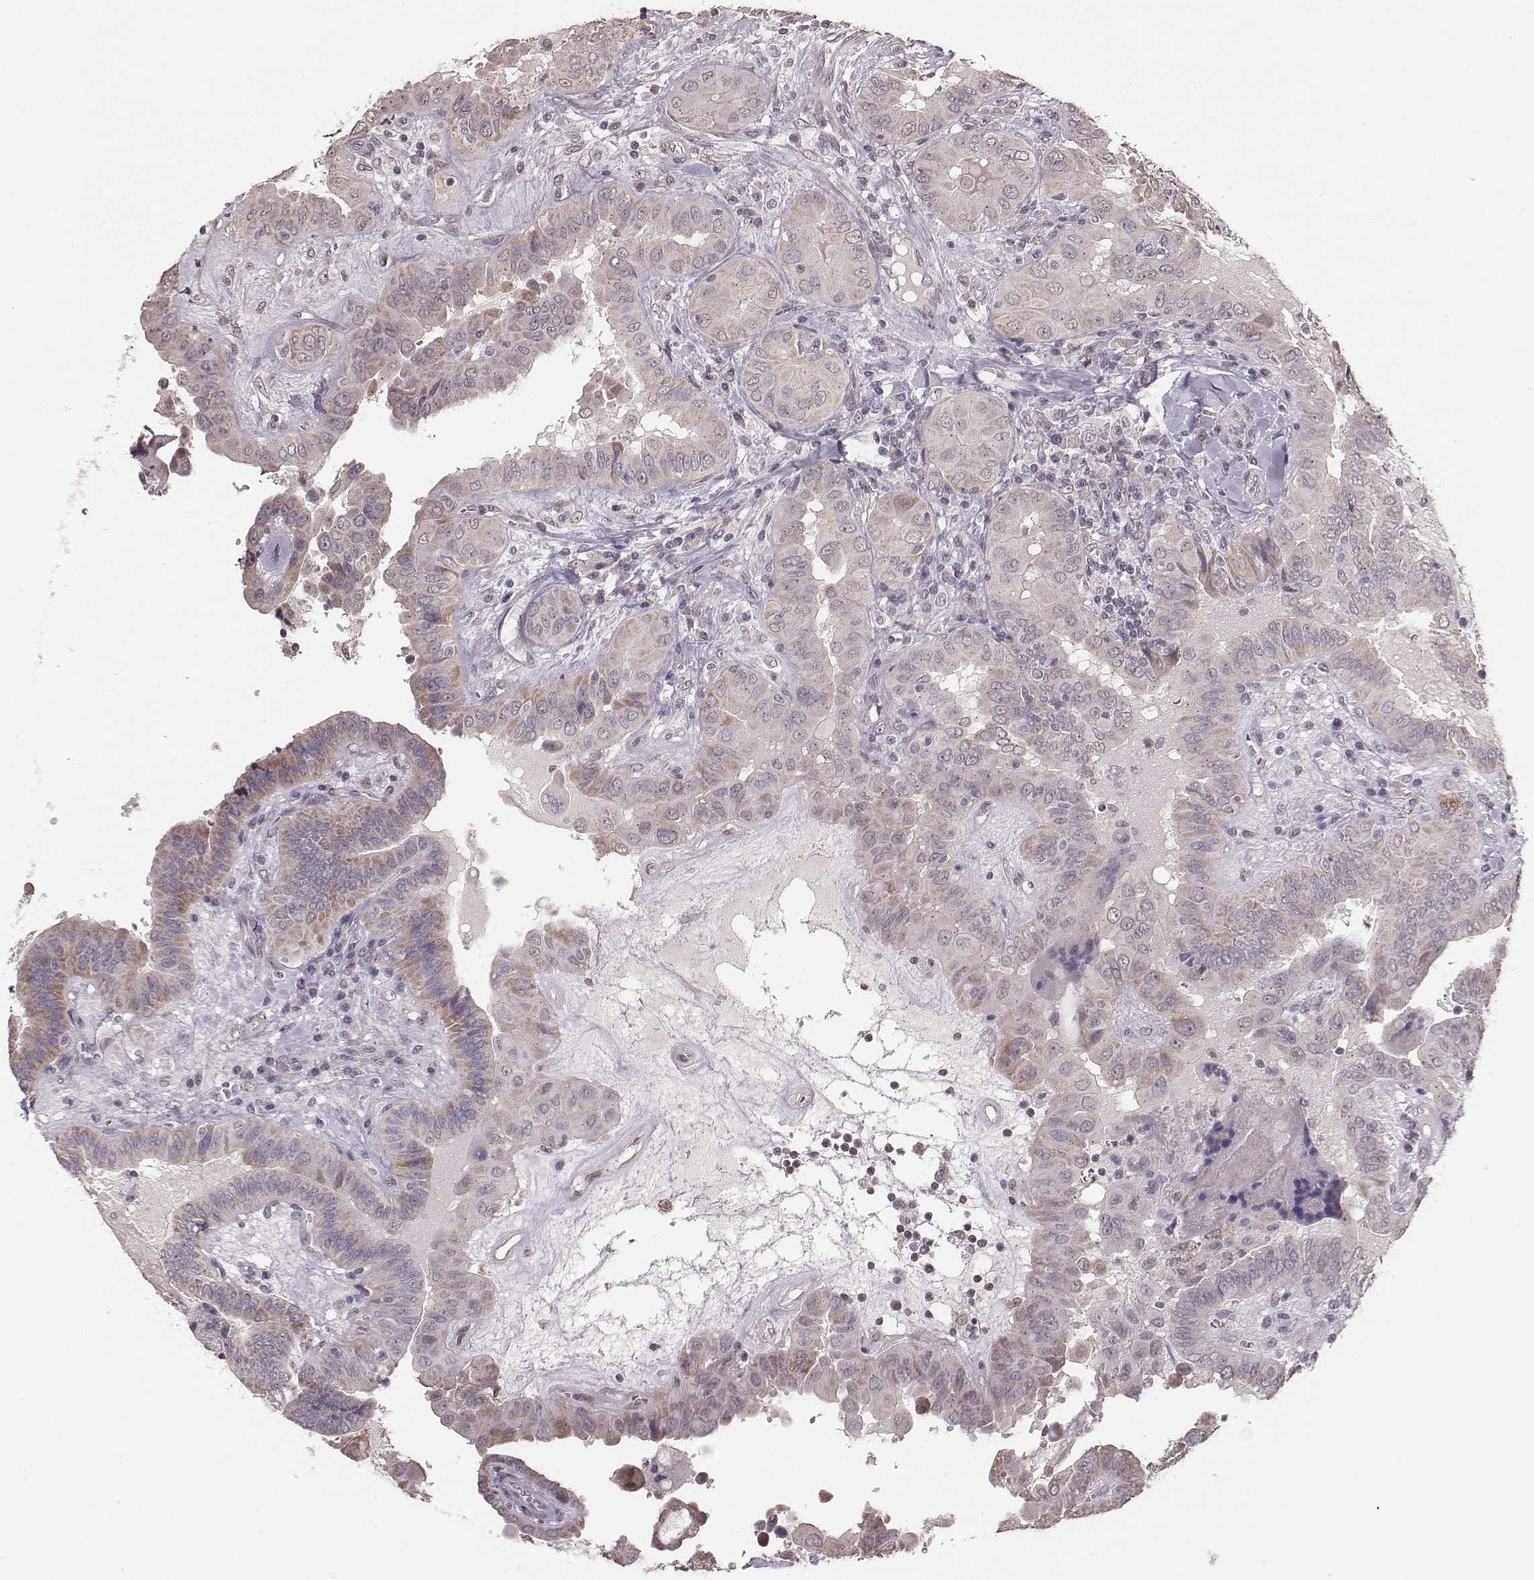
{"staining": {"intensity": "weak", "quantity": "<25%", "location": "cytoplasmic/membranous"}, "tissue": "thyroid cancer", "cell_type": "Tumor cells", "image_type": "cancer", "snomed": [{"axis": "morphology", "description": "Papillary adenocarcinoma, NOS"}, {"axis": "topography", "description": "Thyroid gland"}], "caption": "Immunohistochemistry histopathology image of neoplastic tissue: thyroid cancer stained with DAB displays no significant protein expression in tumor cells.", "gene": "SLC7A4", "patient": {"sex": "female", "age": 37}}